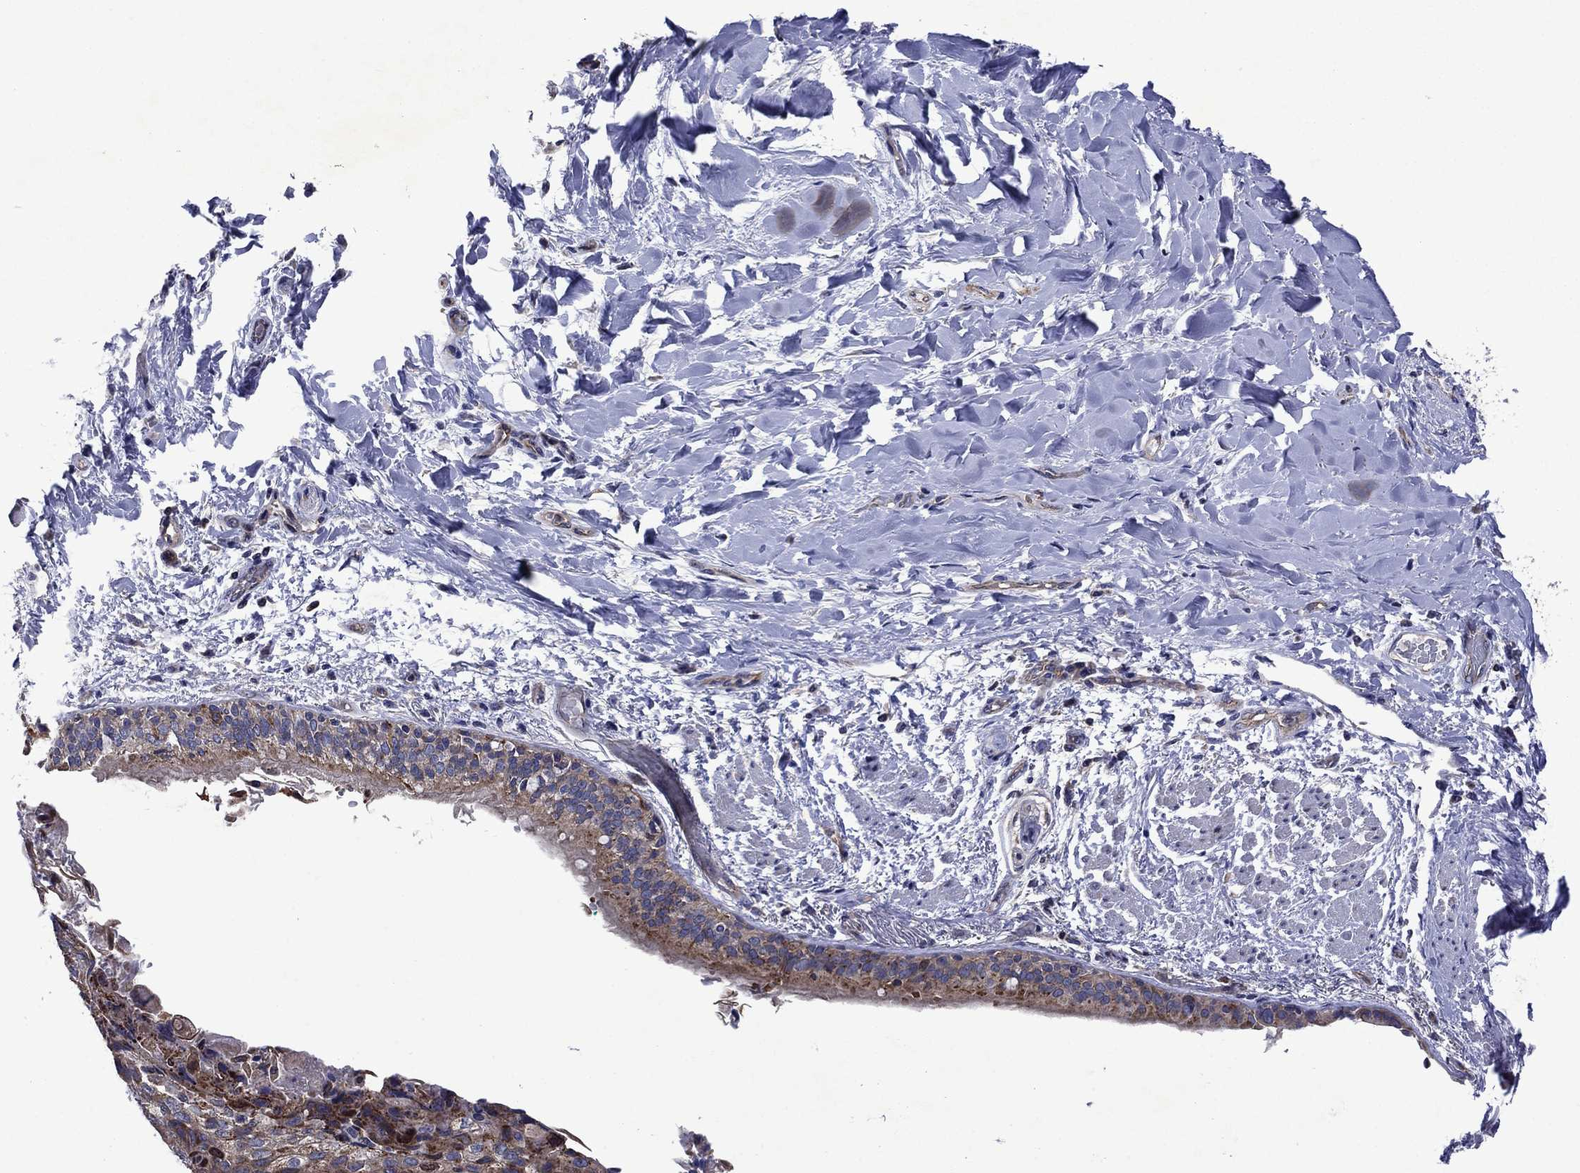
{"staining": {"intensity": "moderate", "quantity": "25%-75%", "location": "cytoplasmic/membranous"}, "tissue": "lung cancer", "cell_type": "Tumor cells", "image_type": "cancer", "snomed": [{"axis": "morphology", "description": "Squamous cell carcinoma, NOS"}, {"axis": "topography", "description": "Lung"}], "caption": "Approximately 25%-75% of tumor cells in squamous cell carcinoma (lung) display moderate cytoplasmic/membranous protein expression as visualized by brown immunohistochemical staining.", "gene": "KIF22", "patient": {"sex": "male", "age": 69}}